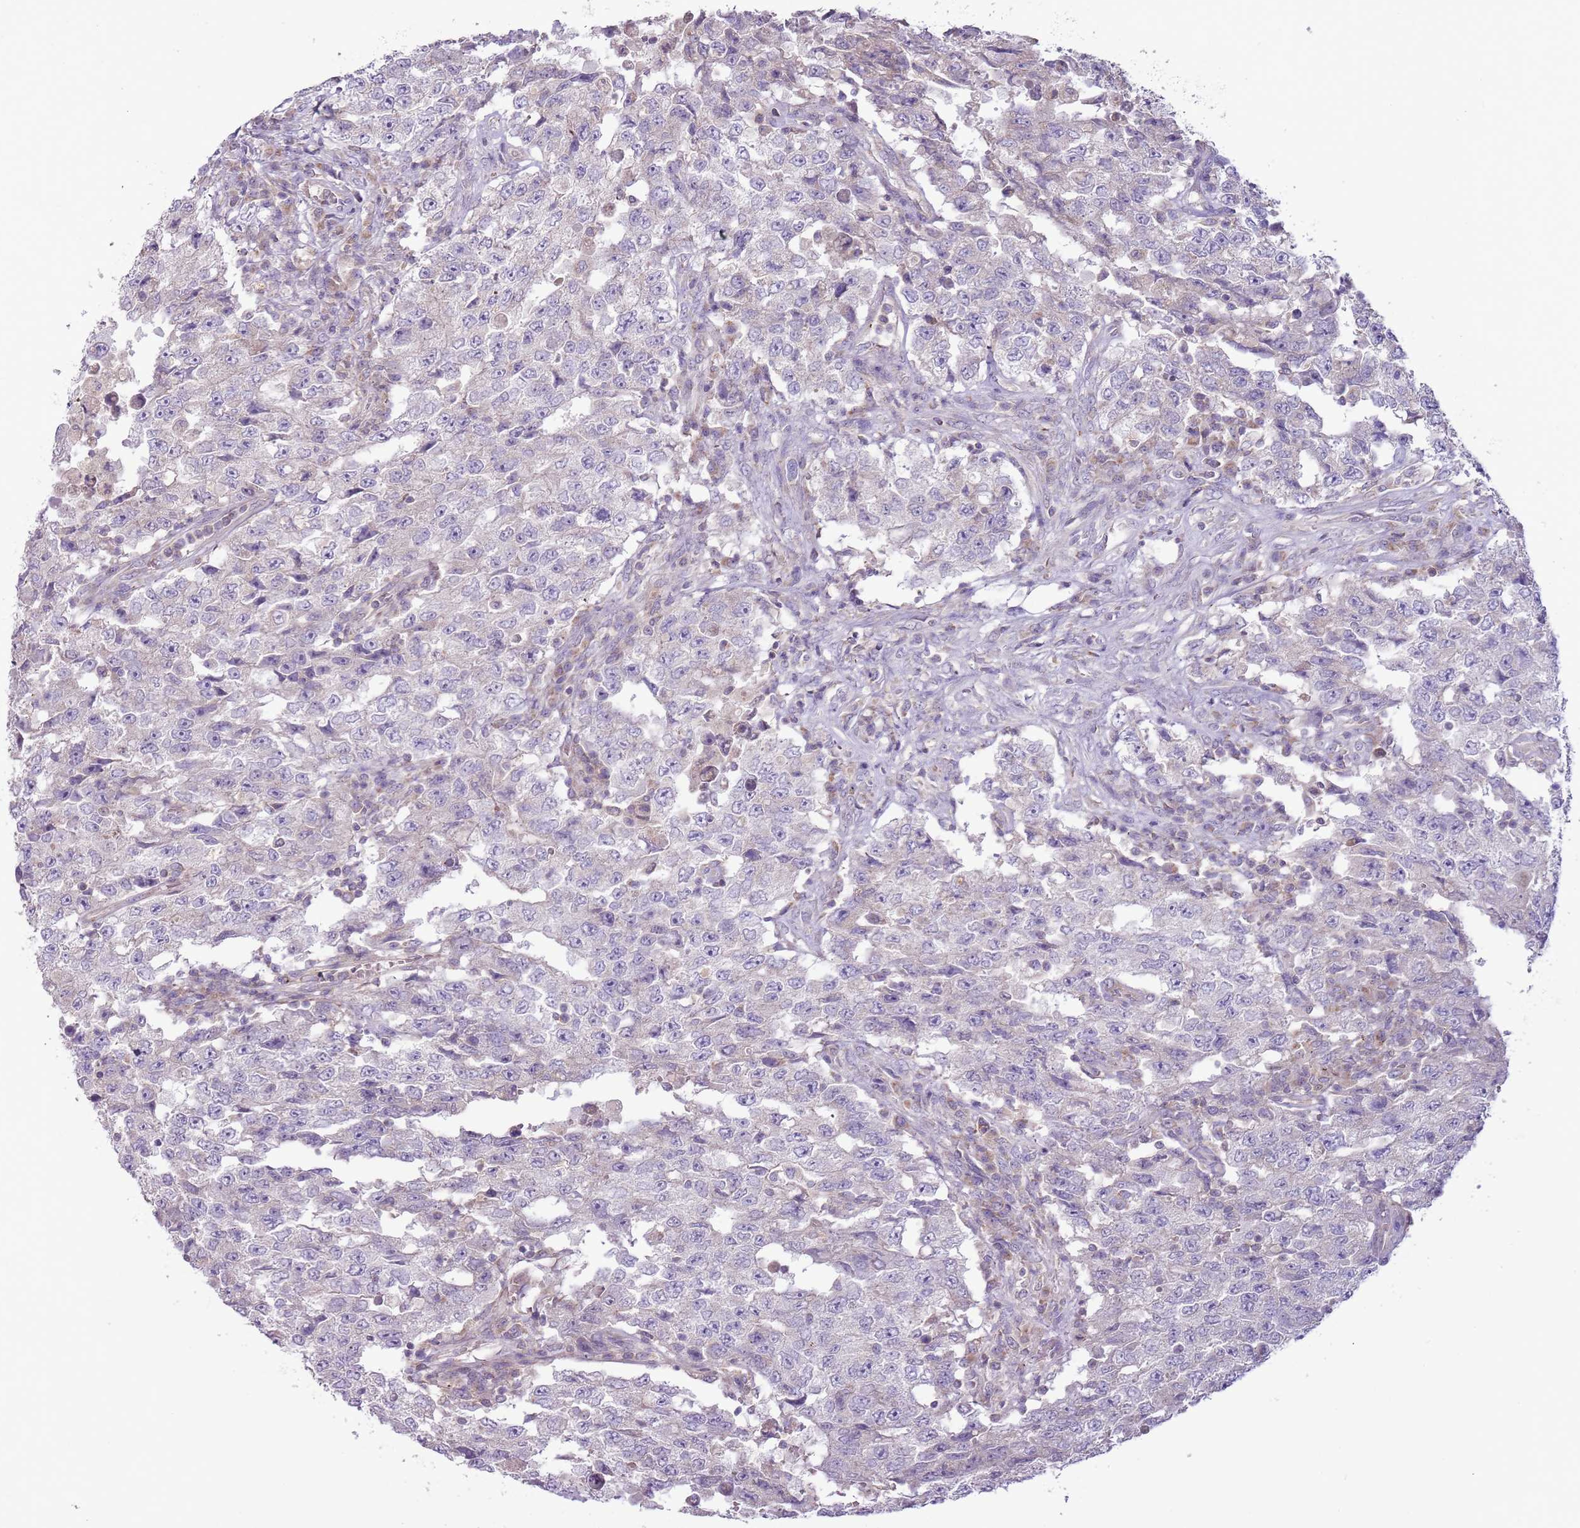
{"staining": {"intensity": "negative", "quantity": "none", "location": "none"}, "tissue": "testis cancer", "cell_type": "Tumor cells", "image_type": "cancer", "snomed": [{"axis": "morphology", "description": "Carcinoma, Embryonal, NOS"}, {"axis": "topography", "description": "Testis"}], "caption": "Immunohistochemical staining of human testis cancer (embryonal carcinoma) displays no significant expression in tumor cells.", "gene": "DTD2", "patient": {"sex": "male", "age": 26}}